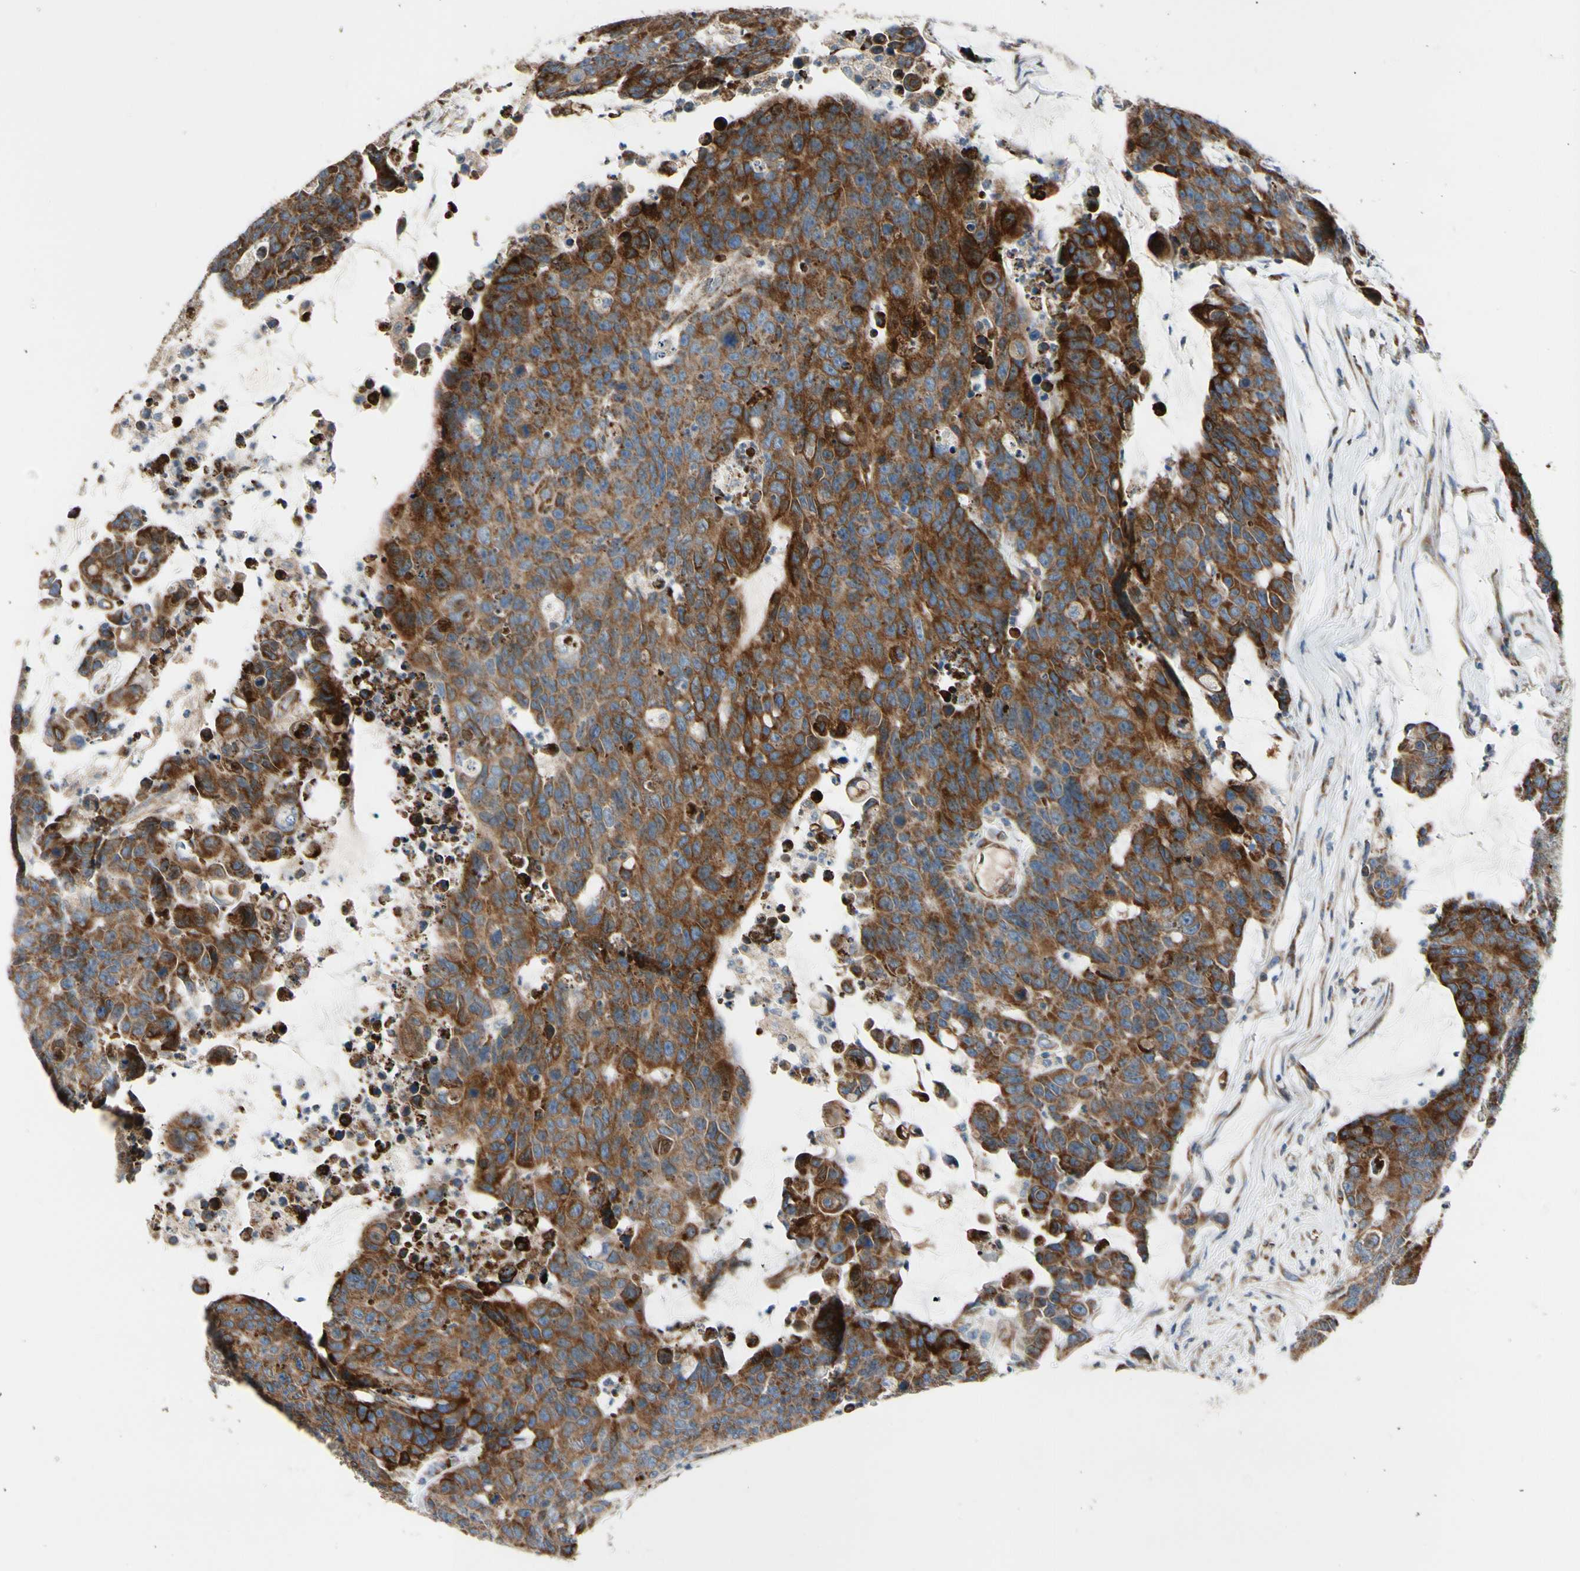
{"staining": {"intensity": "moderate", "quantity": ">75%", "location": "cytoplasmic/membranous"}, "tissue": "colorectal cancer", "cell_type": "Tumor cells", "image_type": "cancer", "snomed": [{"axis": "morphology", "description": "Adenocarcinoma, NOS"}, {"axis": "topography", "description": "Colon"}], "caption": "High-power microscopy captured an immunohistochemistry photomicrograph of colorectal cancer, revealing moderate cytoplasmic/membranous staining in about >75% of tumor cells.", "gene": "MRPL9", "patient": {"sex": "female", "age": 86}}